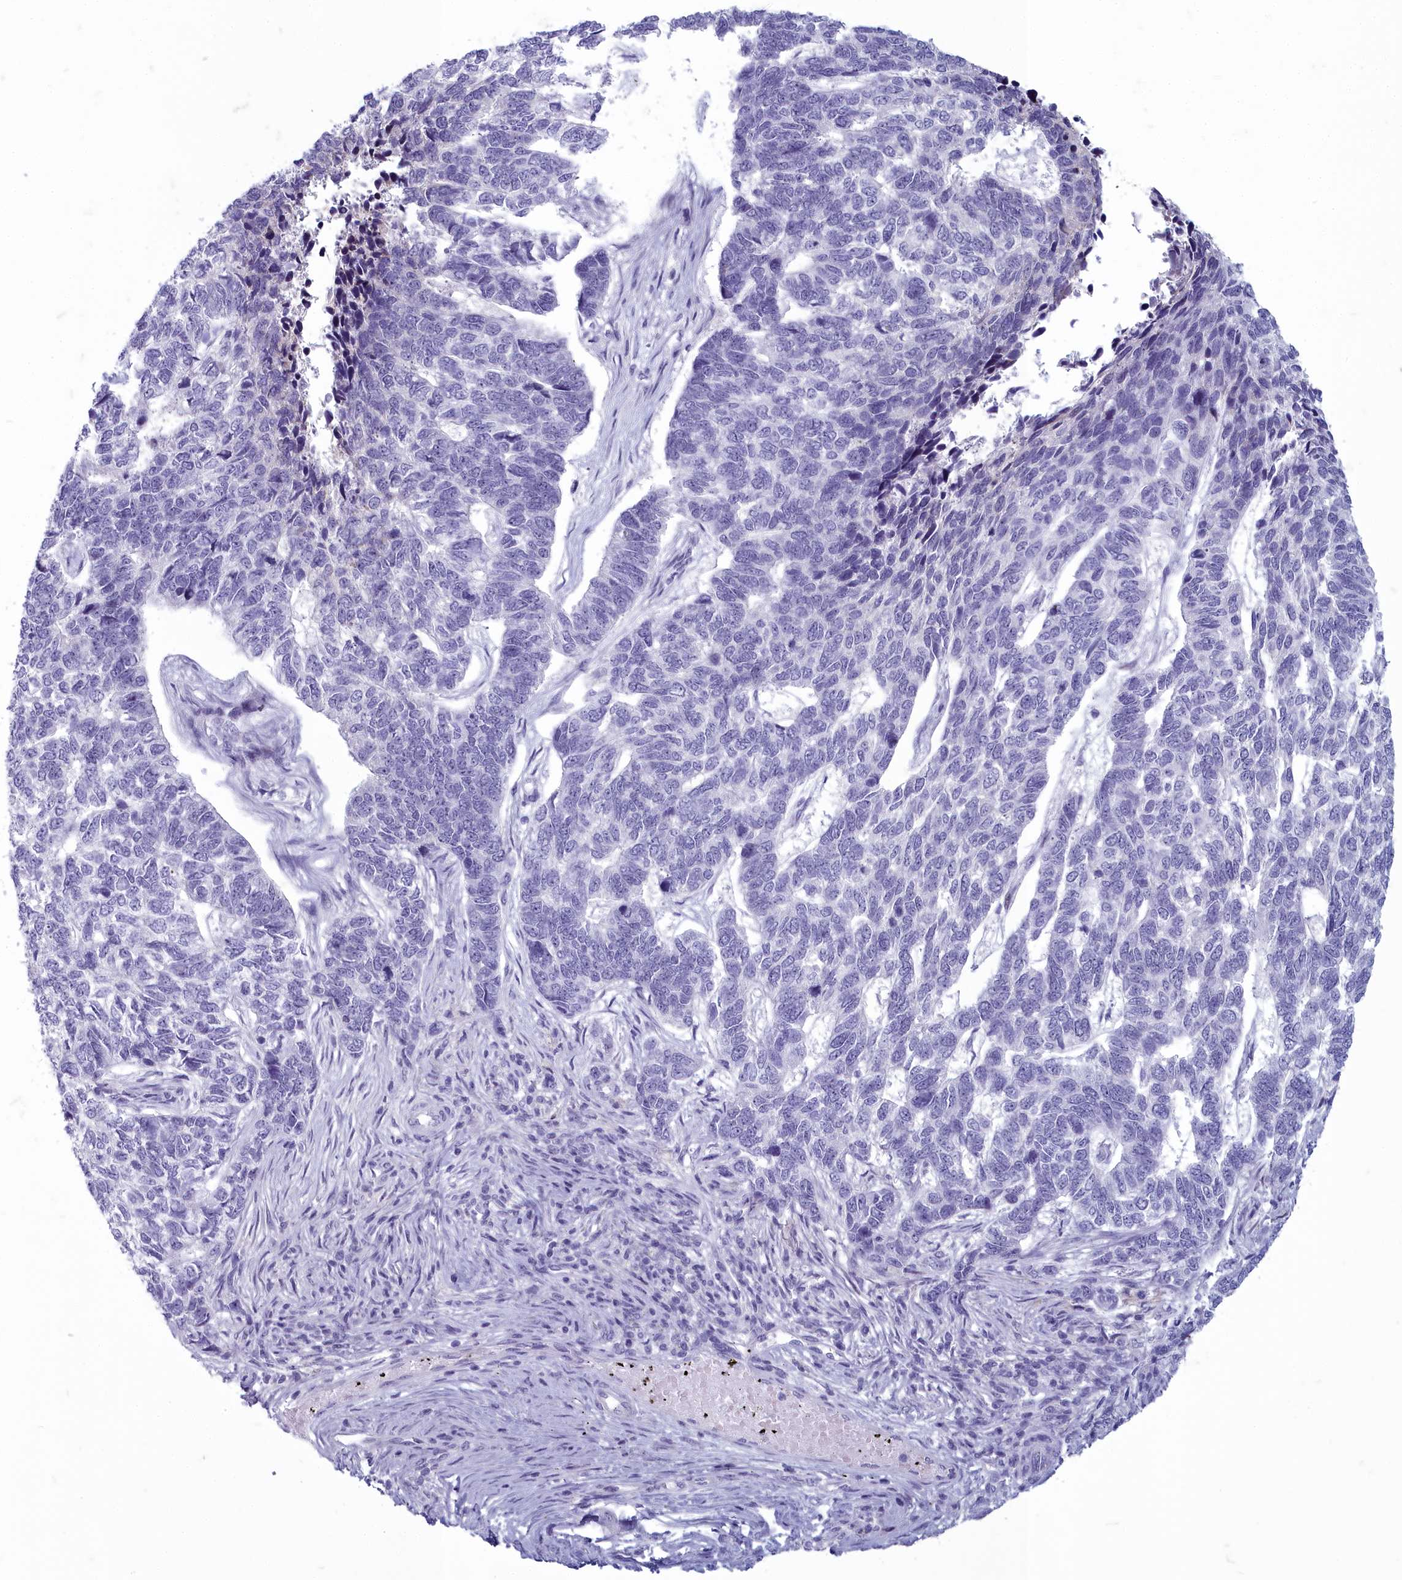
{"staining": {"intensity": "negative", "quantity": "none", "location": "none"}, "tissue": "skin cancer", "cell_type": "Tumor cells", "image_type": "cancer", "snomed": [{"axis": "morphology", "description": "Basal cell carcinoma"}, {"axis": "topography", "description": "Skin"}], "caption": "The photomicrograph shows no staining of tumor cells in skin basal cell carcinoma. Brightfield microscopy of immunohistochemistry (IHC) stained with DAB (3,3'-diaminobenzidine) (brown) and hematoxylin (blue), captured at high magnification.", "gene": "INSYN2A", "patient": {"sex": "female", "age": 65}}